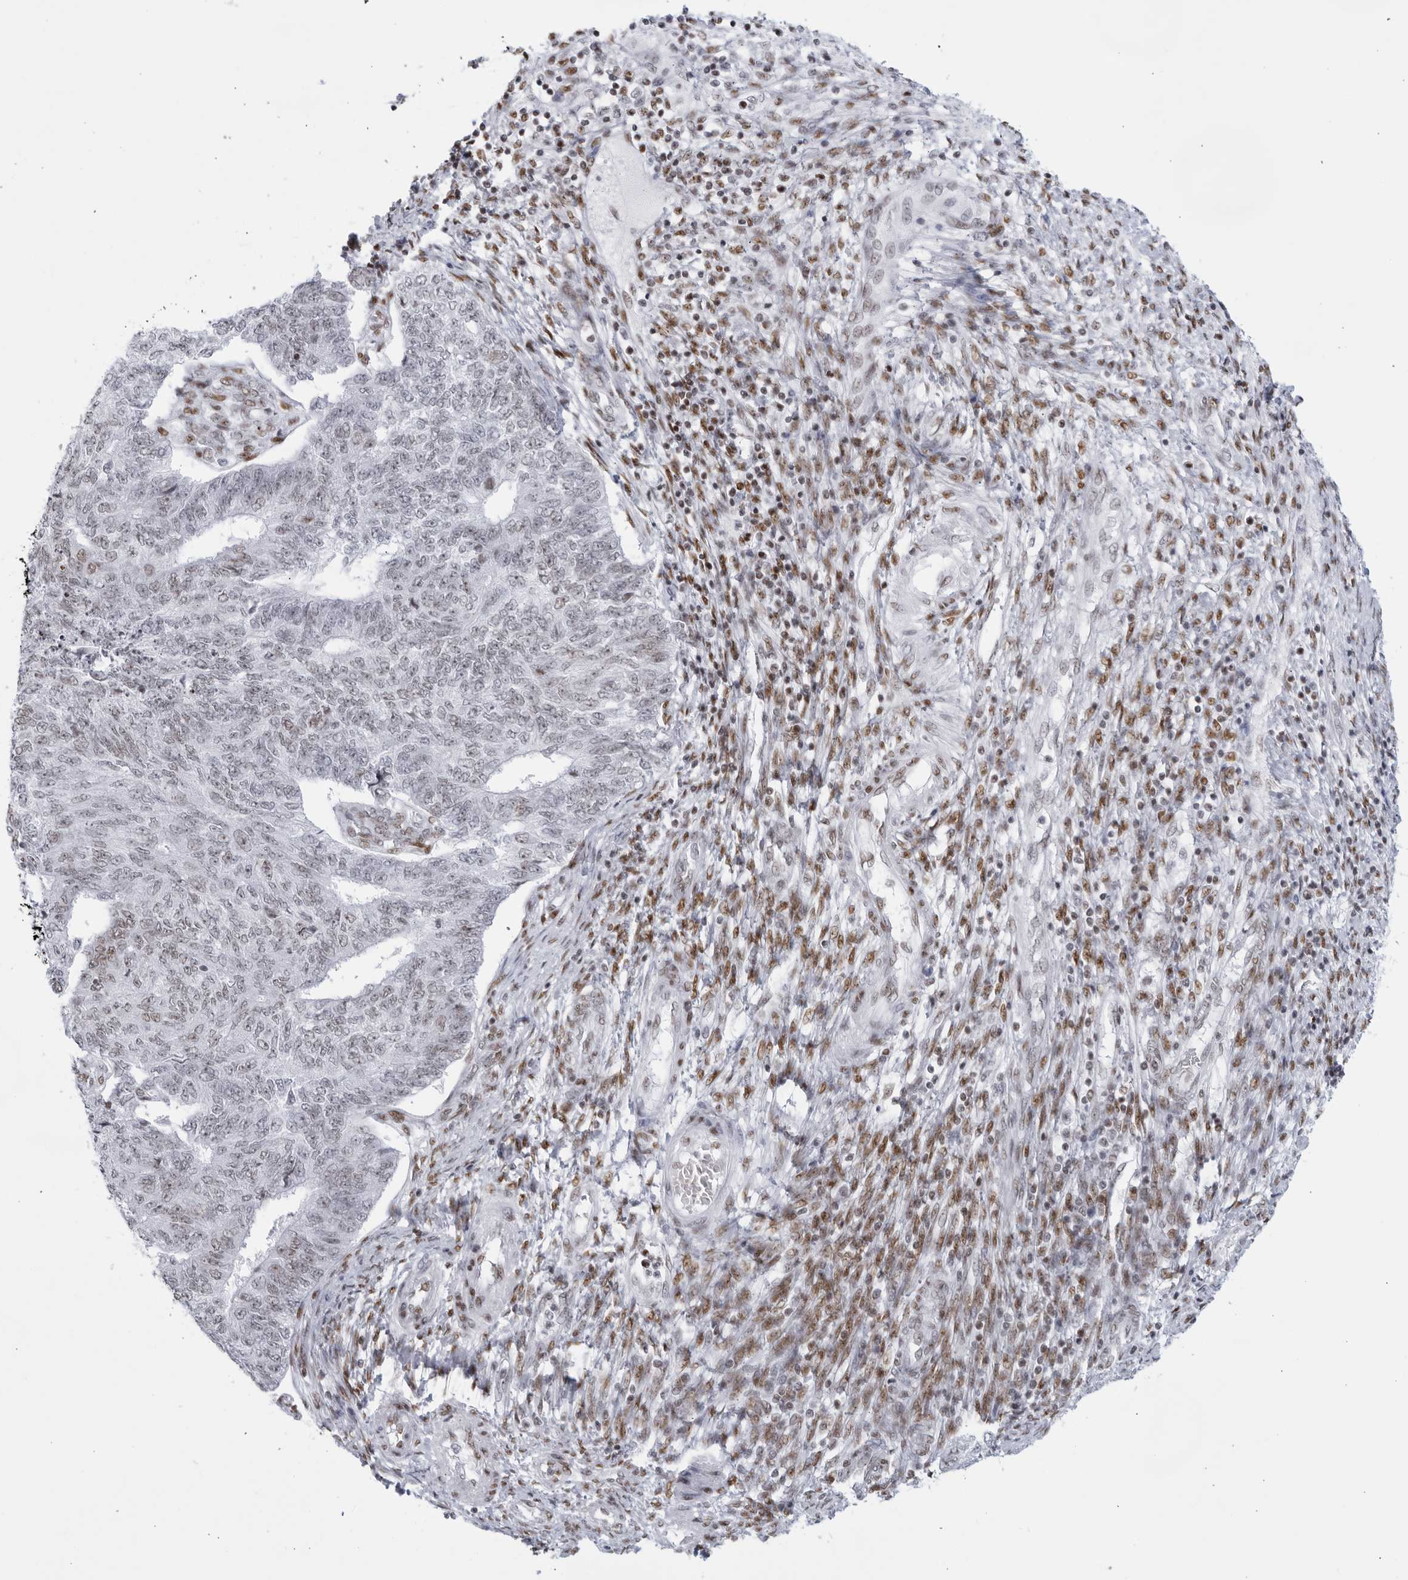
{"staining": {"intensity": "negative", "quantity": "none", "location": "none"}, "tissue": "endometrial cancer", "cell_type": "Tumor cells", "image_type": "cancer", "snomed": [{"axis": "morphology", "description": "Adenocarcinoma, NOS"}, {"axis": "topography", "description": "Endometrium"}], "caption": "A micrograph of human adenocarcinoma (endometrial) is negative for staining in tumor cells.", "gene": "HP1BP3", "patient": {"sex": "female", "age": 32}}